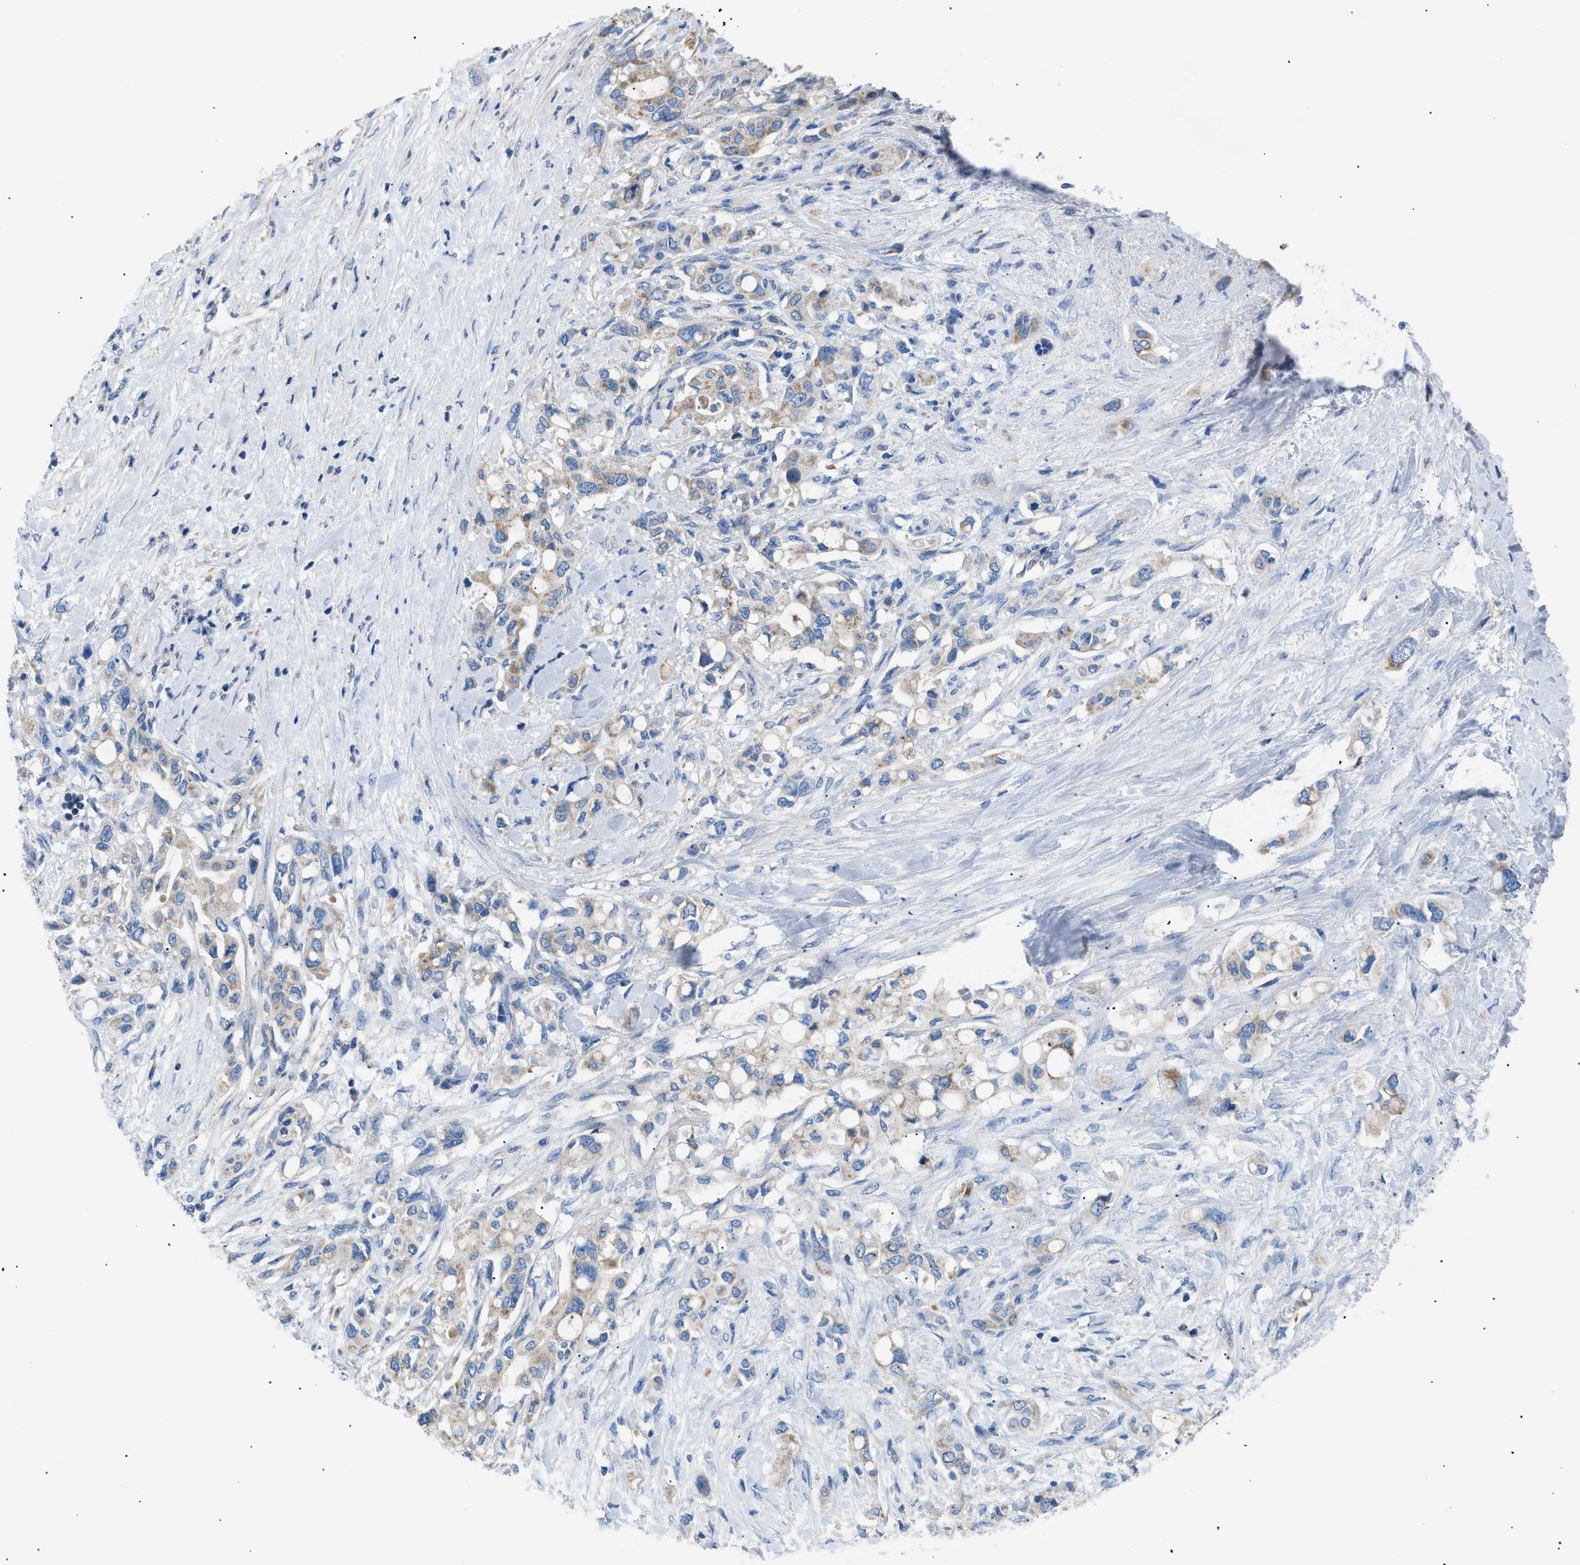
{"staining": {"intensity": "weak", "quantity": "25%-75%", "location": "cytoplasmic/membranous"}, "tissue": "pancreatic cancer", "cell_type": "Tumor cells", "image_type": "cancer", "snomed": [{"axis": "morphology", "description": "Adenocarcinoma, NOS"}, {"axis": "topography", "description": "Pancreas"}], "caption": "The image exhibits a brown stain indicating the presence of a protein in the cytoplasmic/membranous of tumor cells in pancreatic cancer.", "gene": "ILDR1", "patient": {"sex": "female", "age": 56}}